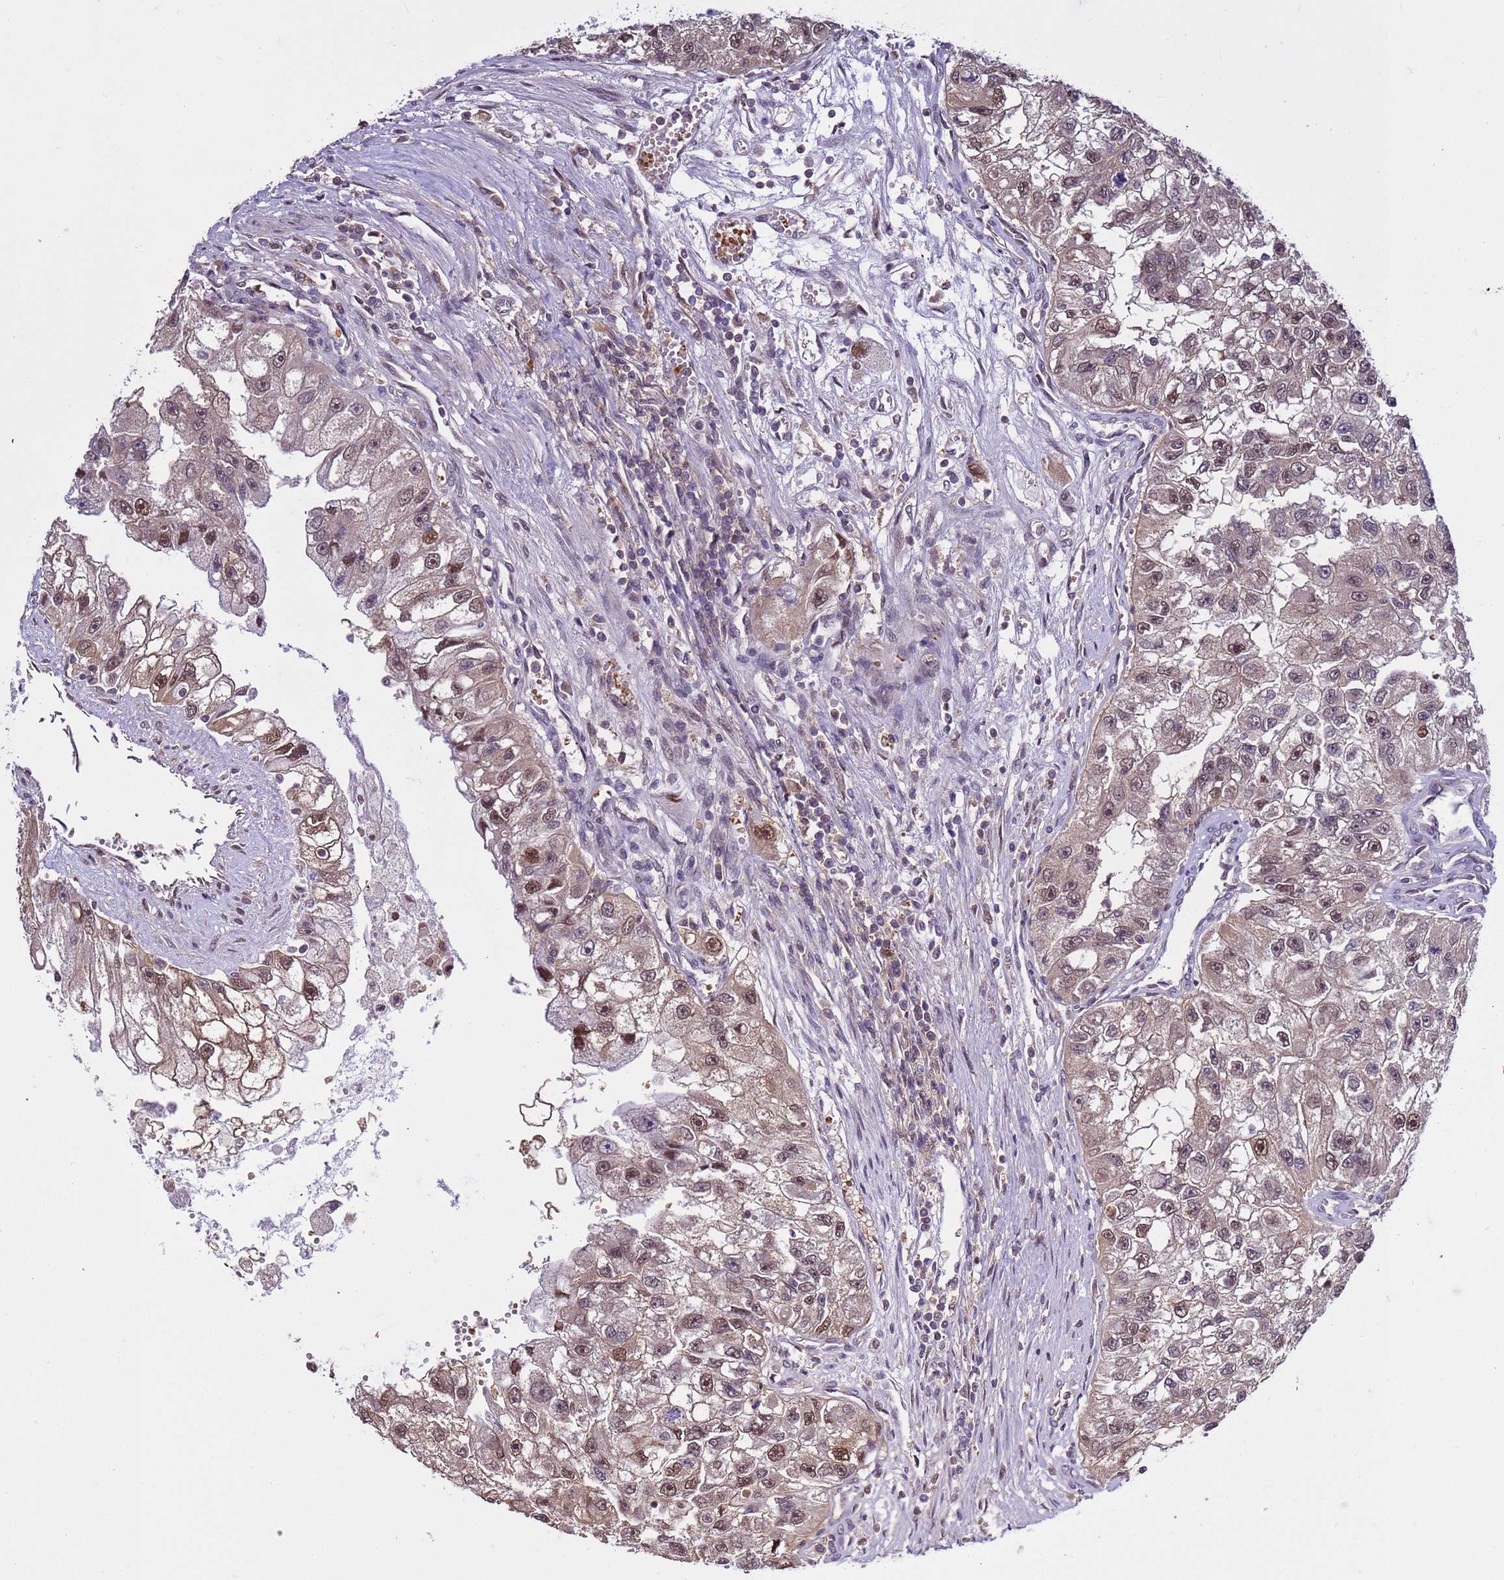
{"staining": {"intensity": "moderate", "quantity": ">75%", "location": "nuclear"}, "tissue": "renal cancer", "cell_type": "Tumor cells", "image_type": "cancer", "snomed": [{"axis": "morphology", "description": "Adenocarcinoma, NOS"}, {"axis": "topography", "description": "Kidney"}], "caption": "Immunohistochemistry staining of renal cancer (adenocarcinoma), which displays medium levels of moderate nuclear expression in about >75% of tumor cells indicating moderate nuclear protein expression. The staining was performed using DAB (brown) for protein detection and nuclei were counterstained in hematoxylin (blue).", "gene": "GEN1", "patient": {"sex": "male", "age": 63}}